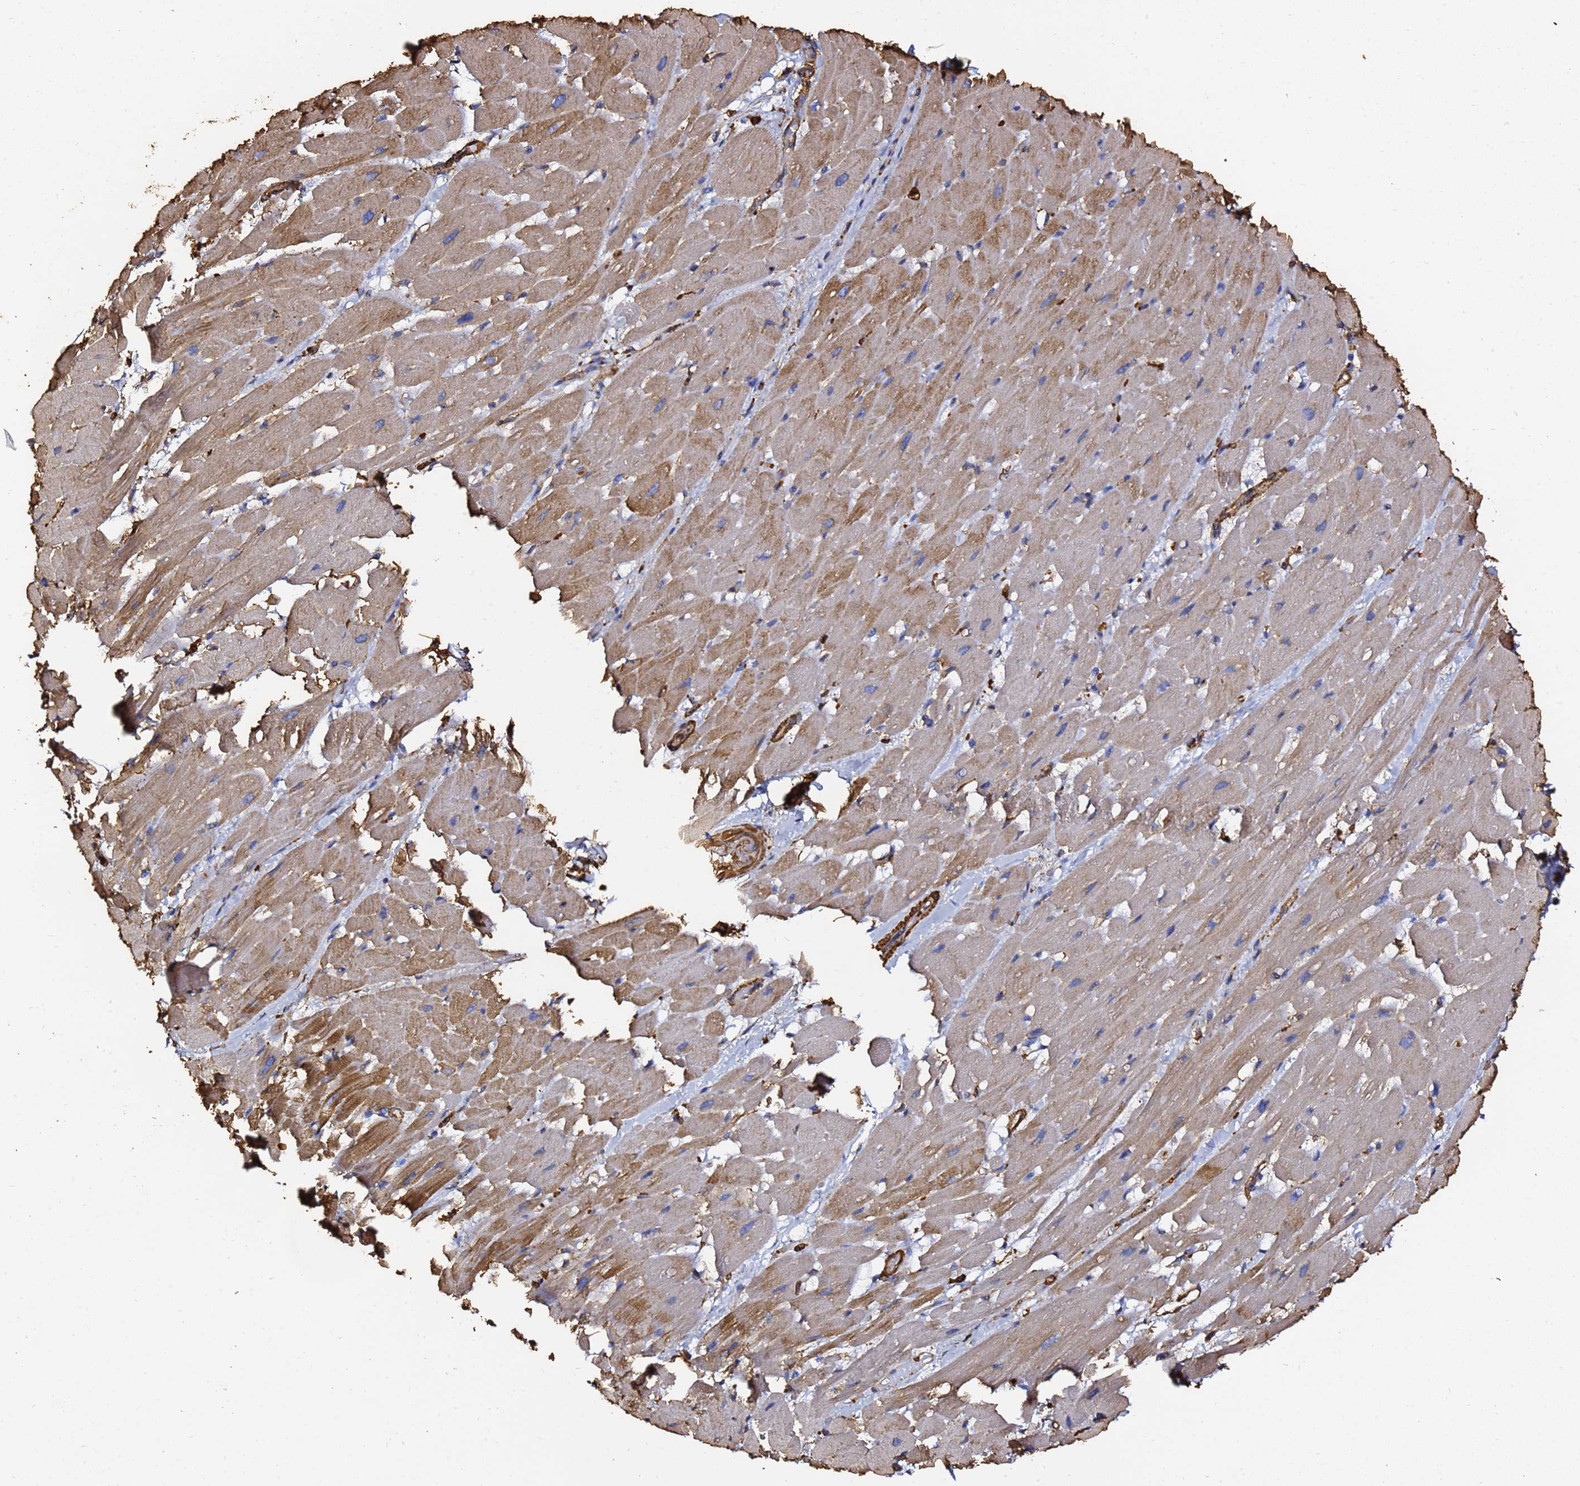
{"staining": {"intensity": "moderate", "quantity": "25%-75%", "location": "cytoplasmic/membranous"}, "tissue": "heart muscle", "cell_type": "Cardiomyocytes", "image_type": "normal", "snomed": [{"axis": "morphology", "description": "Normal tissue, NOS"}, {"axis": "topography", "description": "Heart"}], "caption": "Human heart muscle stained with a brown dye reveals moderate cytoplasmic/membranous positive expression in about 25%-75% of cardiomyocytes.", "gene": "ACTA1", "patient": {"sex": "male", "age": 37}}